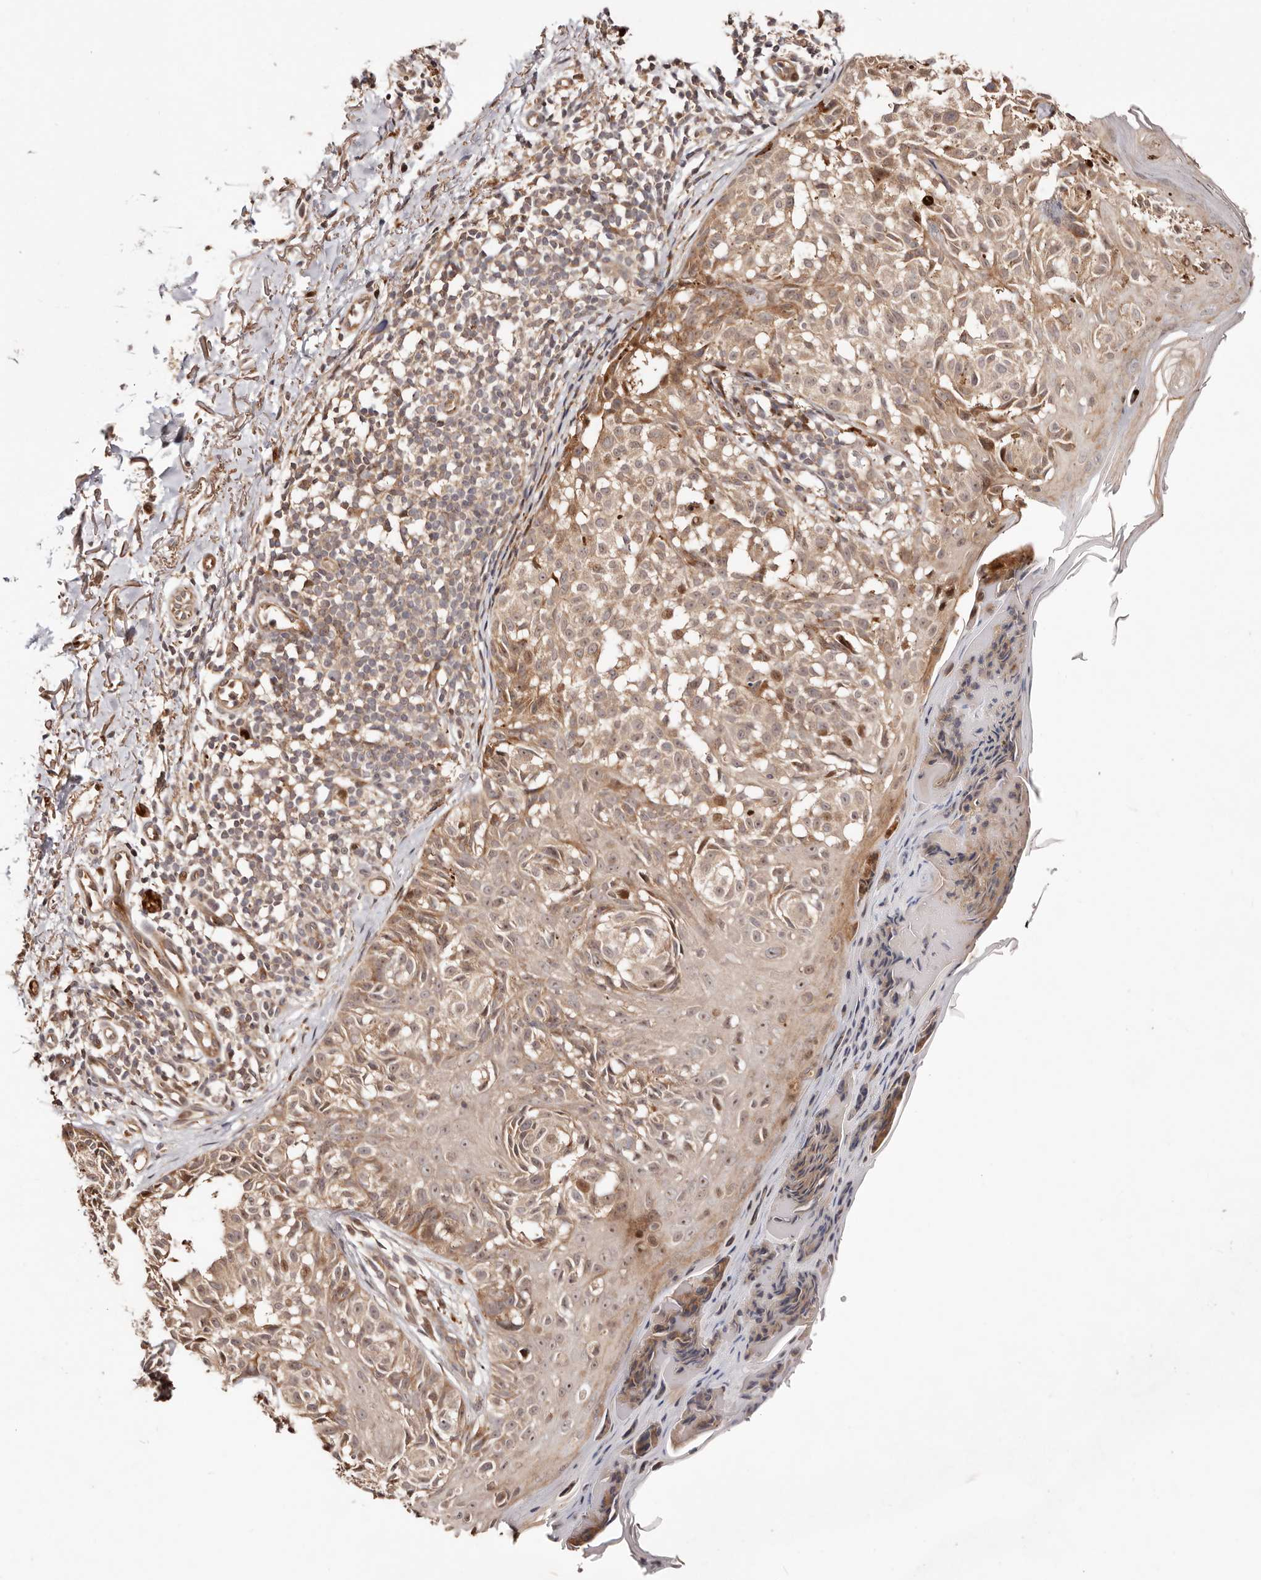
{"staining": {"intensity": "weak", "quantity": ">75%", "location": "cytoplasmic/membranous,nuclear"}, "tissue": "melanoma", "cell_type": "Tumor cells", "image_type": "cancer", "snomed": [{"axis": "morphology", "description": "Malignant melanoma, NOS"}, {"axis": "topography", "description": "Skin"}], "caption": "High-magnification brightfield microscopy of malignant melanoma stained with DAB (3,3'-diaminobenzidine) (brown) and counterstained with hematoxylin (blue). tumor cells exhibit weak cytoplasmic/membranous and nuclear staining is identified in approximately>75% of cells.", "gene": "PTPN22", "patient": {"sex": "female", "age": 50}}